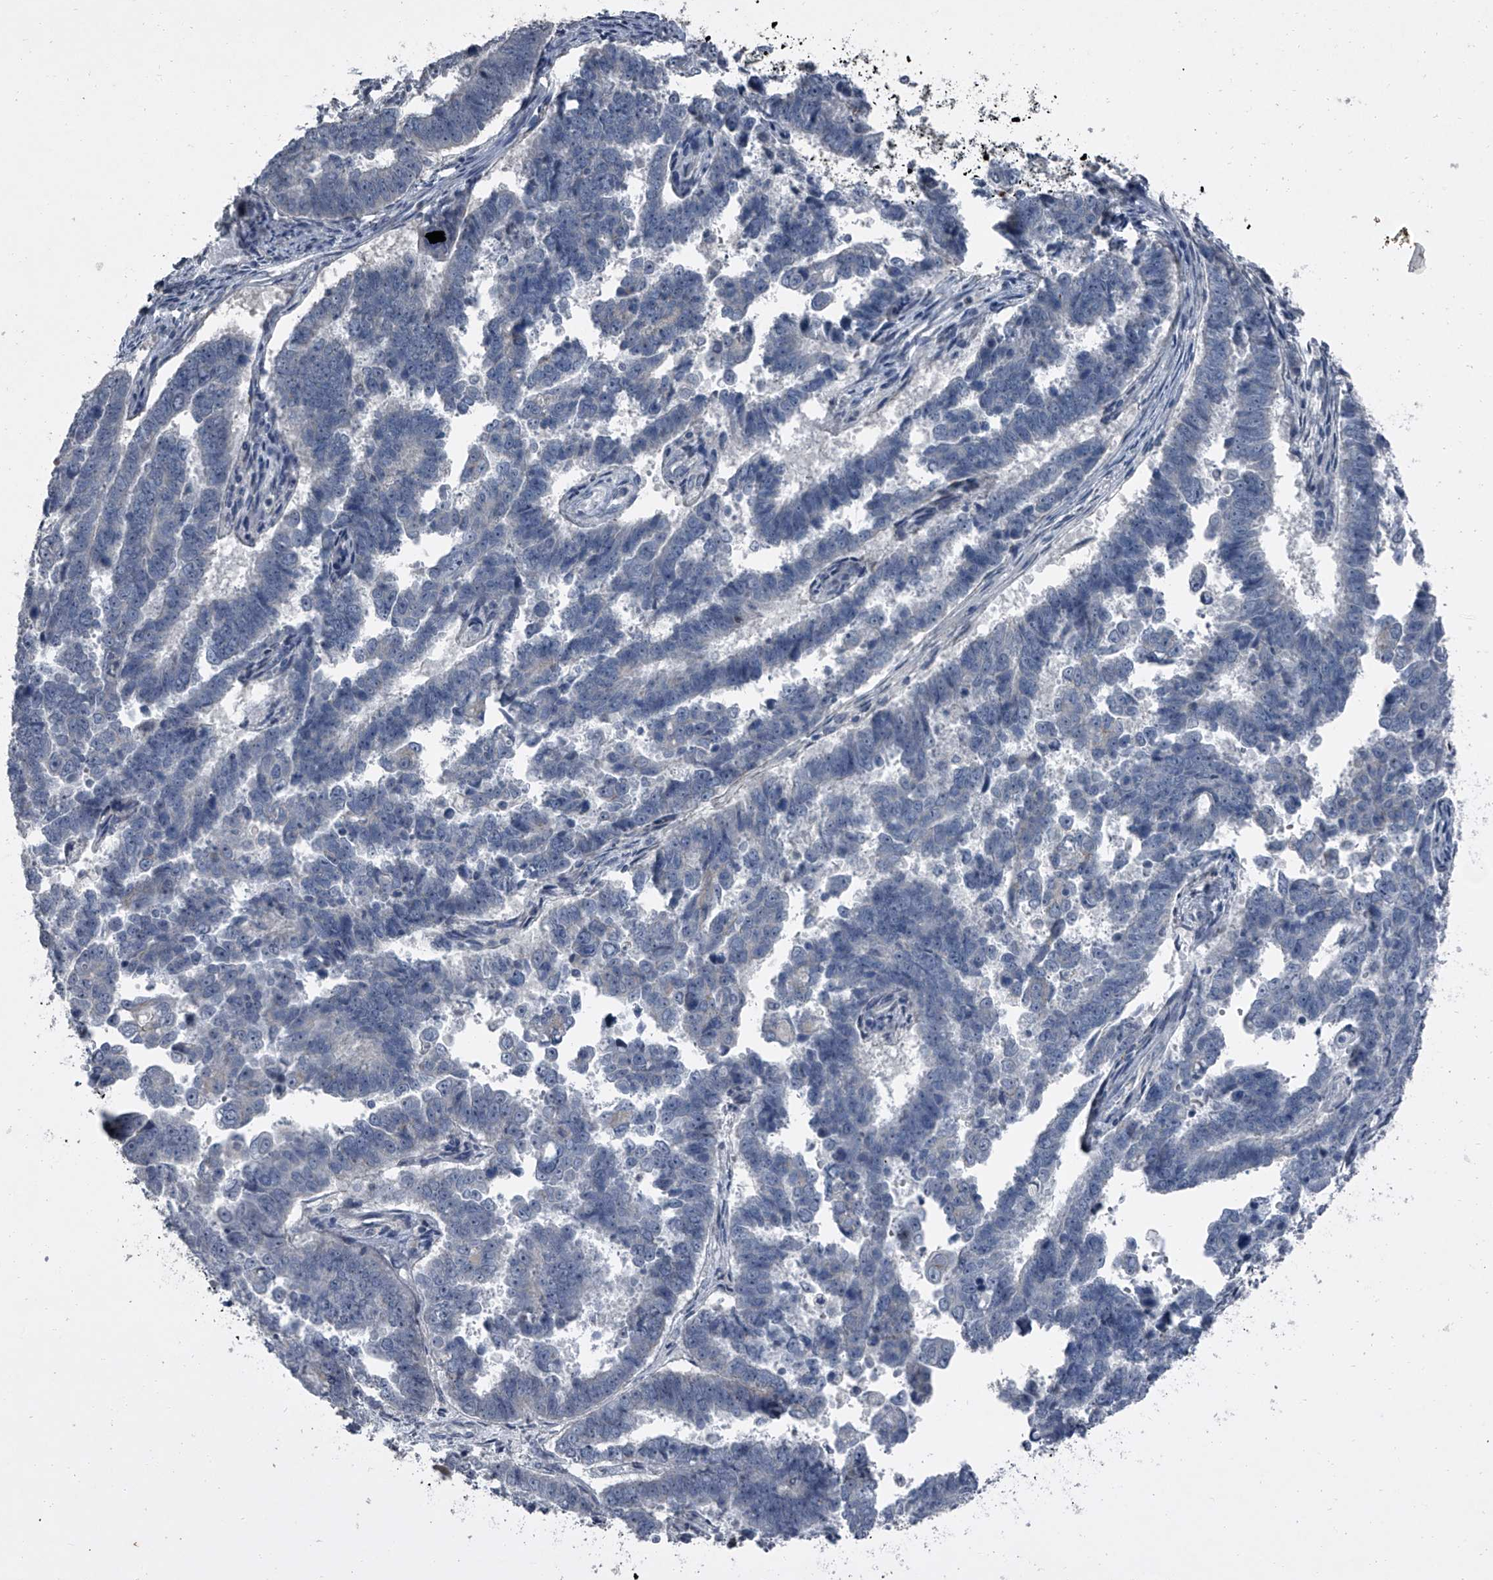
{"staining": {"intensity": "negative", "quantity": "none", "location": "none"}, "tissue": "endometrial cancer", "cell_type": "Tumor cells", "image_type": "cancer", "snomed": [{"axis": "morphology", "description": "Adenocarcinoma, NOS"}, {"axis": "topography", "description": "Endometrium"}], "caption": "A micrograph of human adenocarcinoma (endometrial) is negative for staining in tumor cells.", "gene": "HEPHL1", "patient": {"sex": "female", "age": 75}}